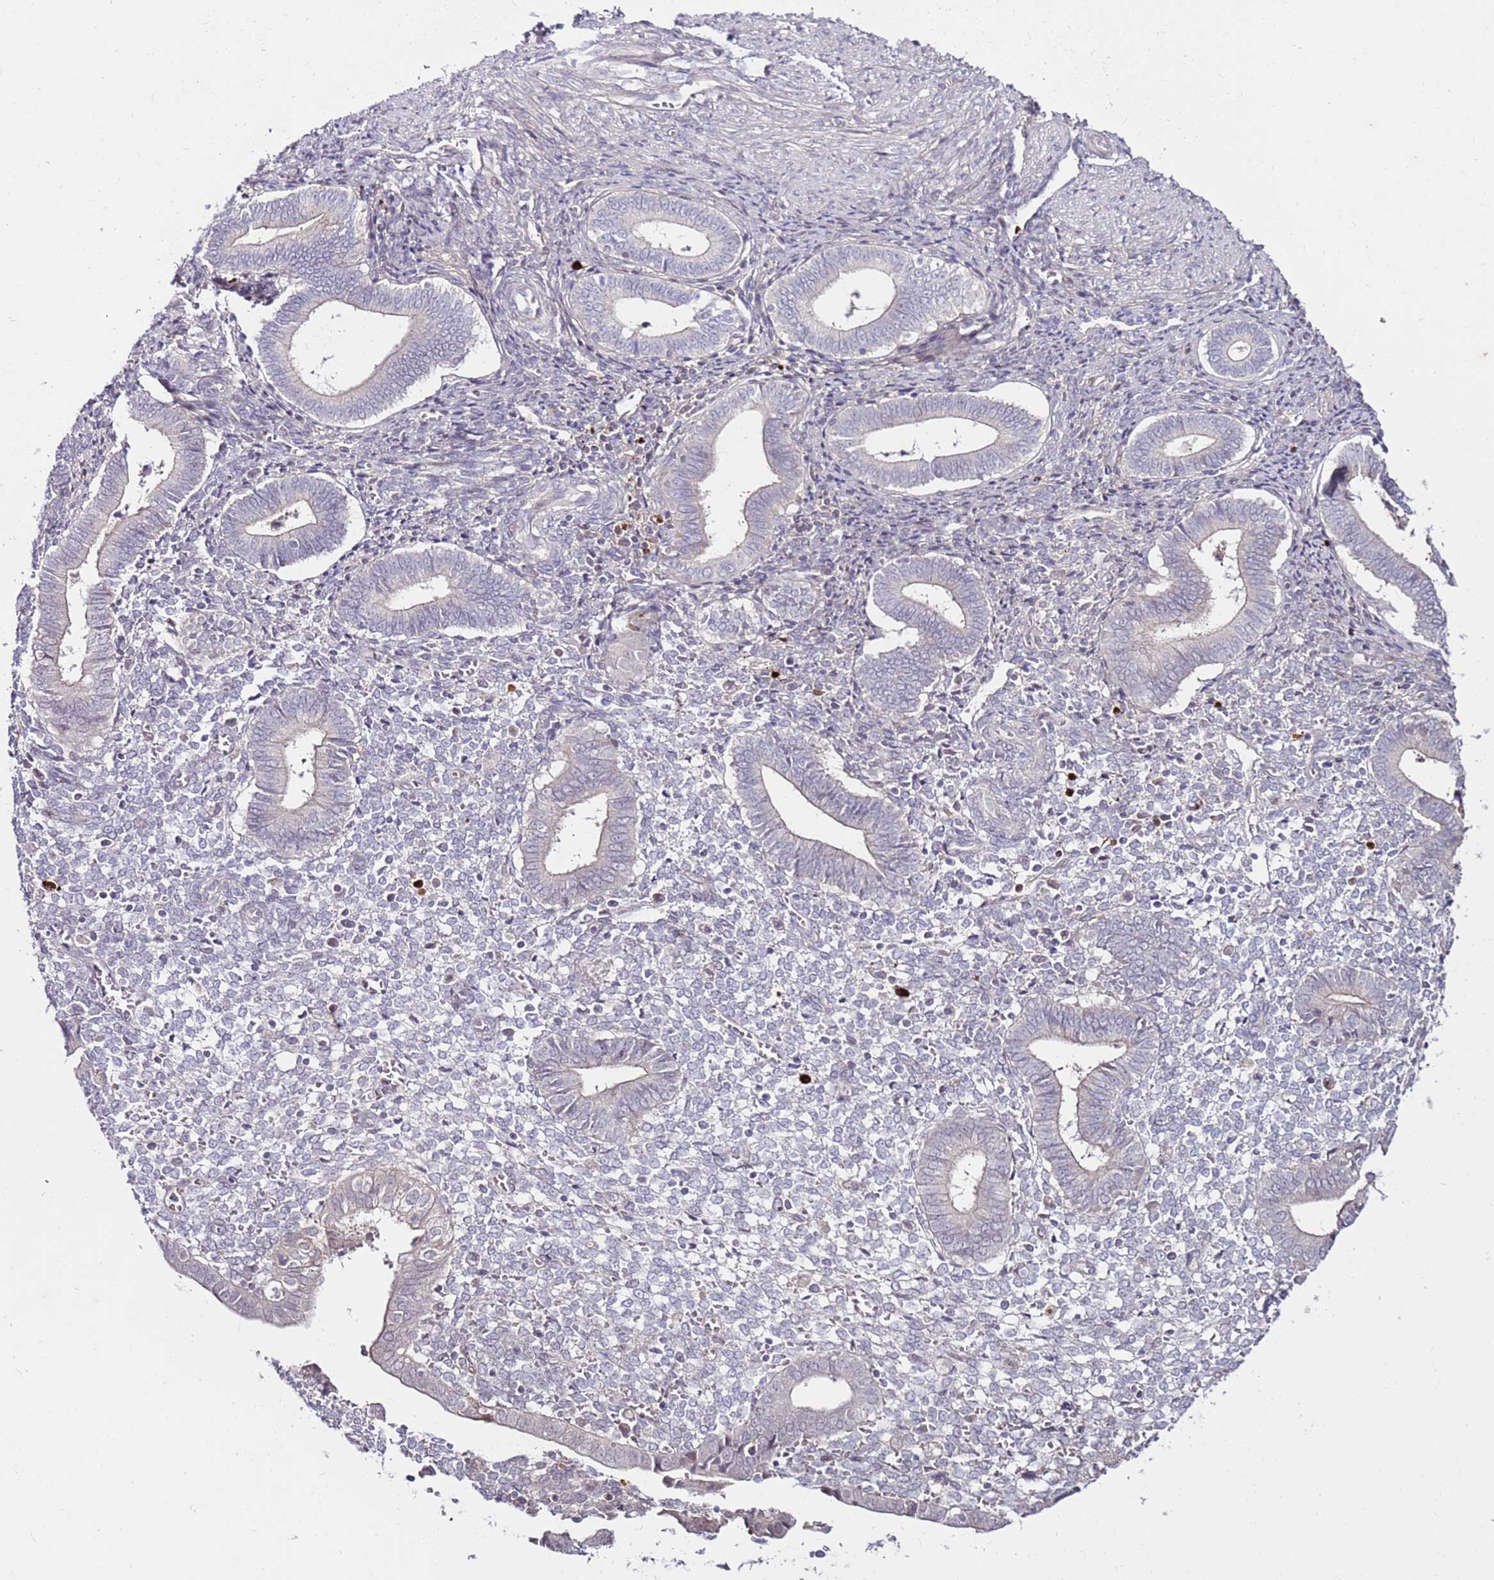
{"staining": {"intensity": "negative", "quantity": "none", "location": "none"}, "tissue": "endometrium", "cell_type": "Cells in endometrial stroma", "image_type": "normal", "snomed": [{"axis": "morphology", "description": "Normal tissue, NOS"}, {"axis": "topography", "description": "Other"}, {"axis": "topography", "description": "Endometrium"}], "caption": "The photomicrograph demonstrates no staining of cells in endometrial stroma in unremarkable endometrium. Nuclei are stained in blue.", "gene": "MTG2", "patient": {"sex": "female", "age": 44}}